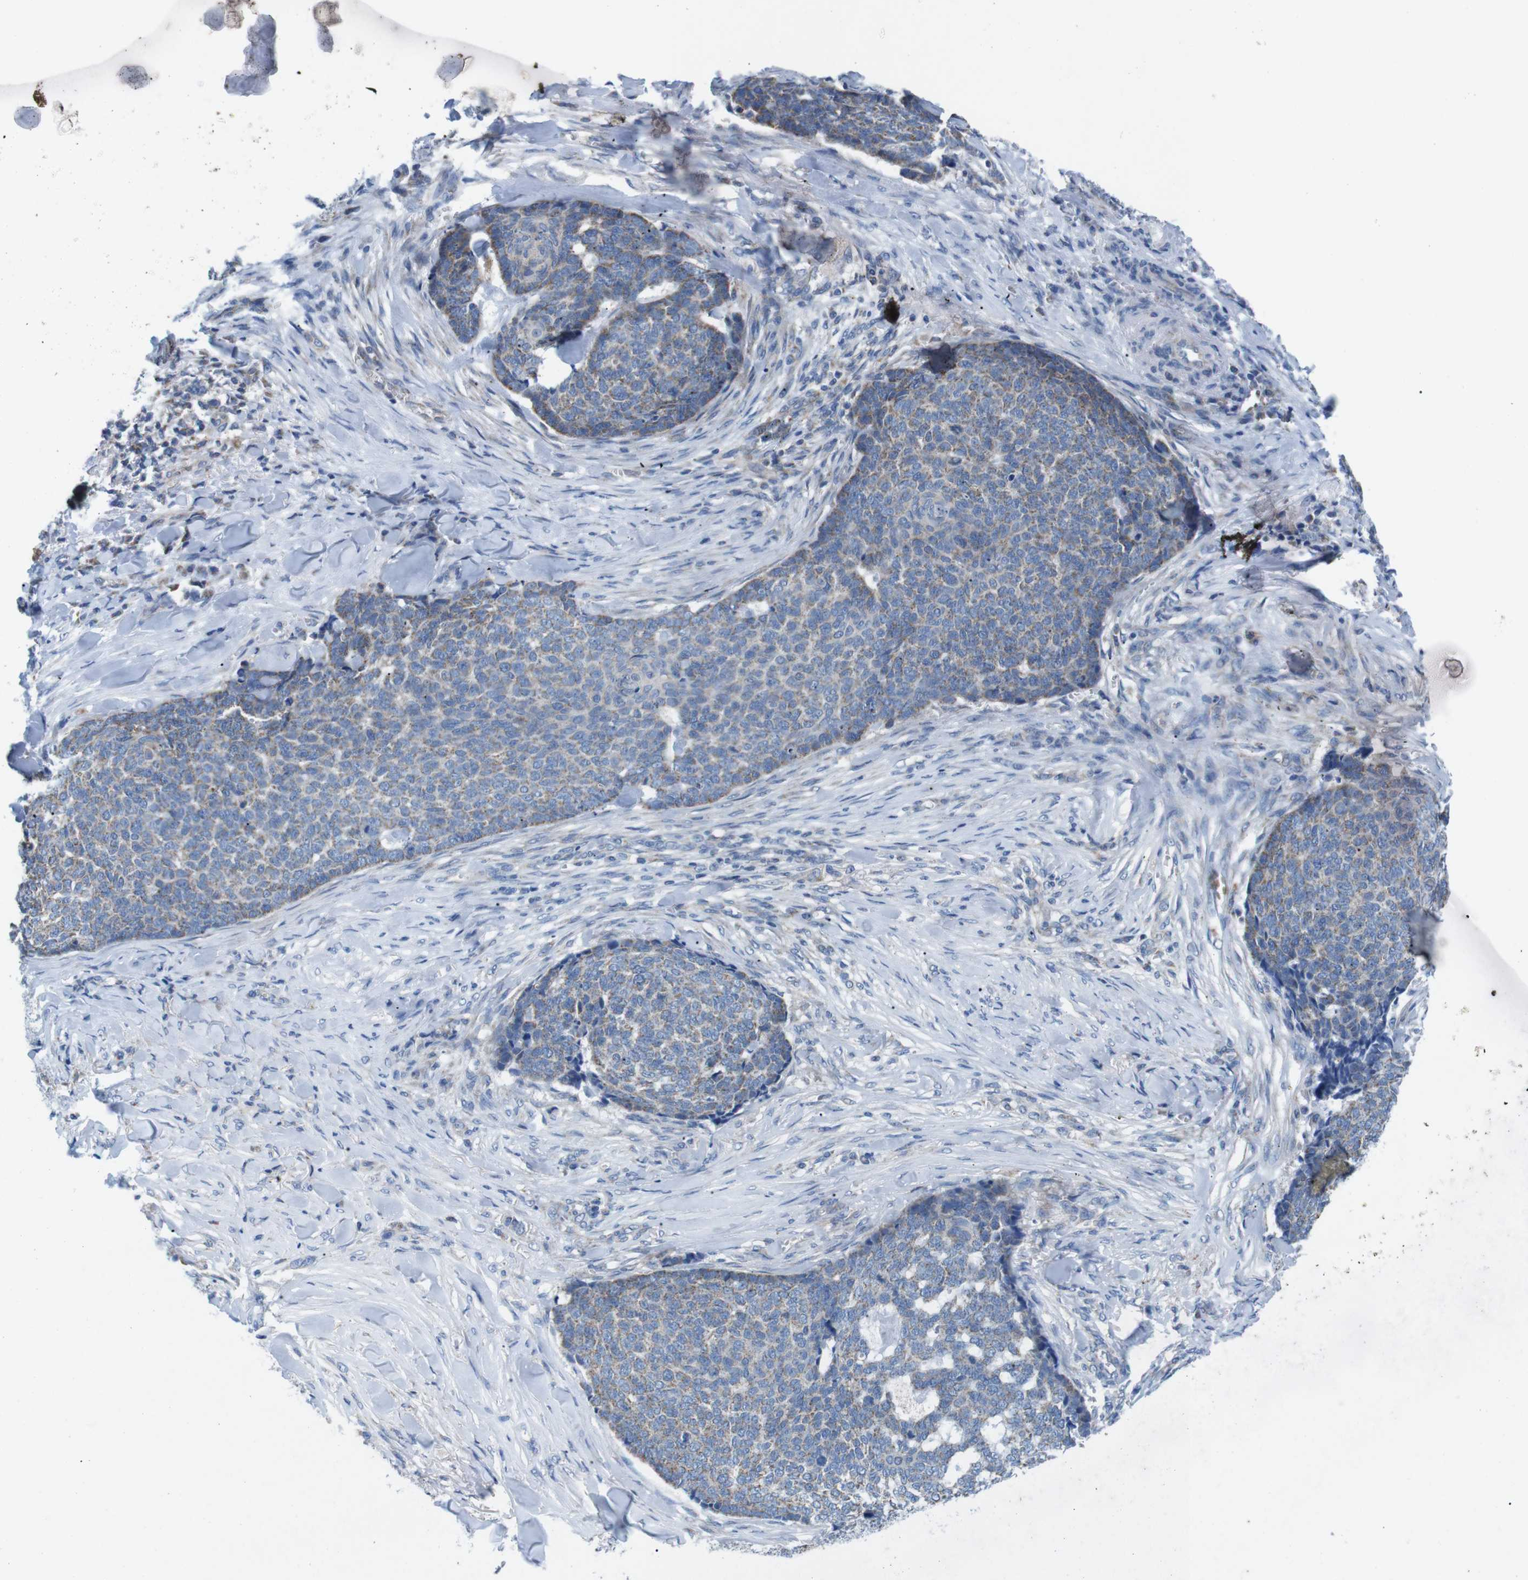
{"staining": {"intensity": "weak", "quantity": "25%-75%", "location": "cytoplasmic/membranous"}, "tissue": "skin cancer", "cell_type": "Tumor cells", "image_type": "cancer", "snomed": [{"axis": "morphology", "description": "Basal cell carcinoma"}, {"axis": "topography", "description": "Skin"}], "caption": "Tumor cells exhibit low levels of weak cytoplasmic/membranous expression in approximately 25%-75% of cells in human skin cancer (basal cell carcinoma). The staining was performed using DAB (3,3'-diaminobenzidine), with brown indicating positive protein expression. Nuclei are stained blue with hematoxylin.", "gene": "F2RL1", "patient": {"sex": "male", "age": 84}}